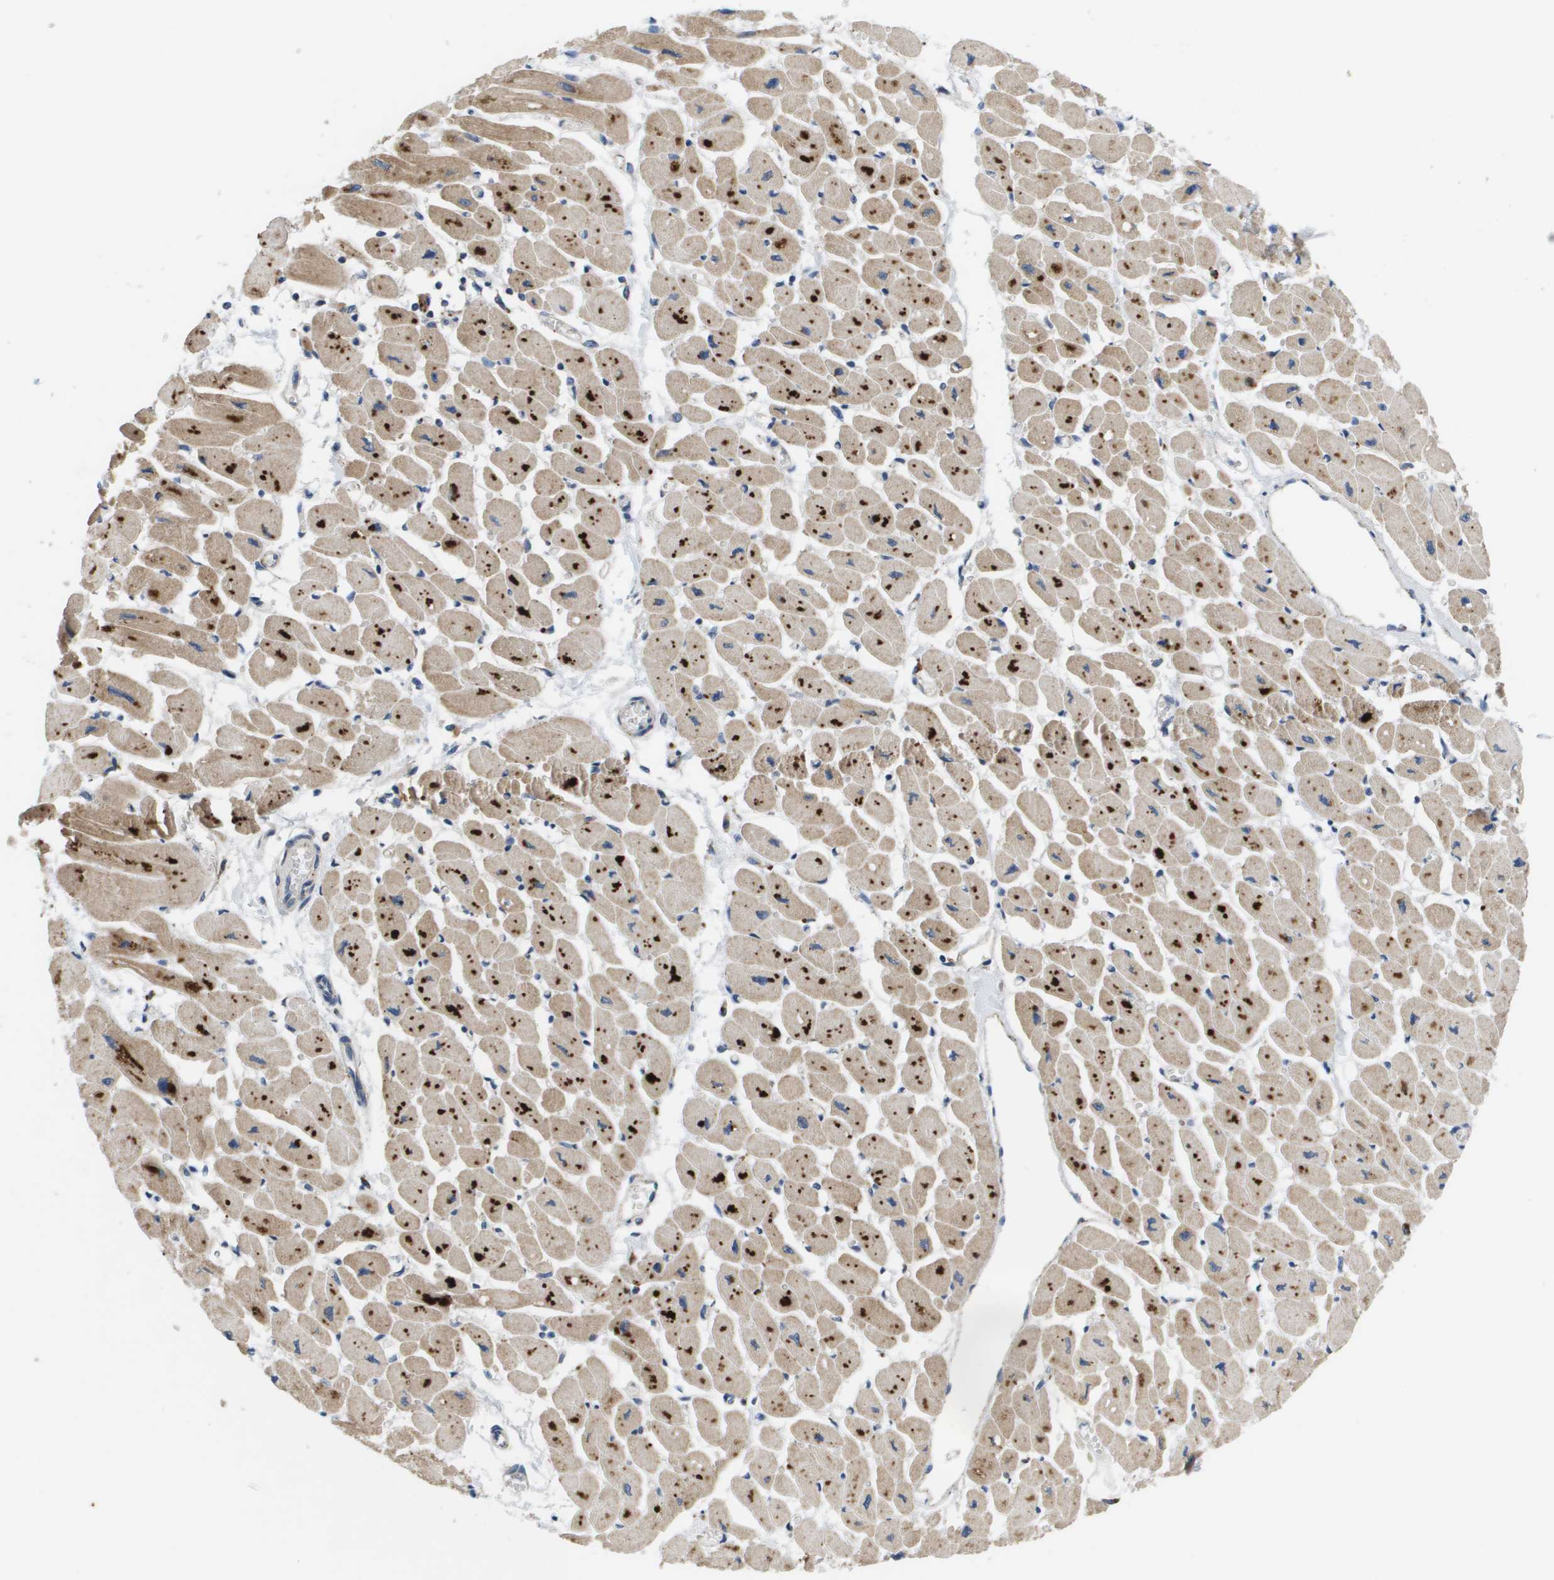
{"staining": {"intensity": "moderate", "quantity": ">75%", "location": "cytoplasmic/membranous"}, "tissue": "heart muscle", "cell_type": "Cardiomyocytes", "image_type": "normal", "snomed": [{"axis": "morphology", "description": "Normal tissue, NOS"}, {"axis": "topography", "description": "Heart"}], "caption": "A brown stain labels moderate cytoplasmic/membranous expression of a protein in cardiomyocytes of benign heart muscle. (Brightfield microscopy of DAB IHC at high magnification).", "gene": "SLC25A20", "patient": {"sex": "female", "age": 54}}